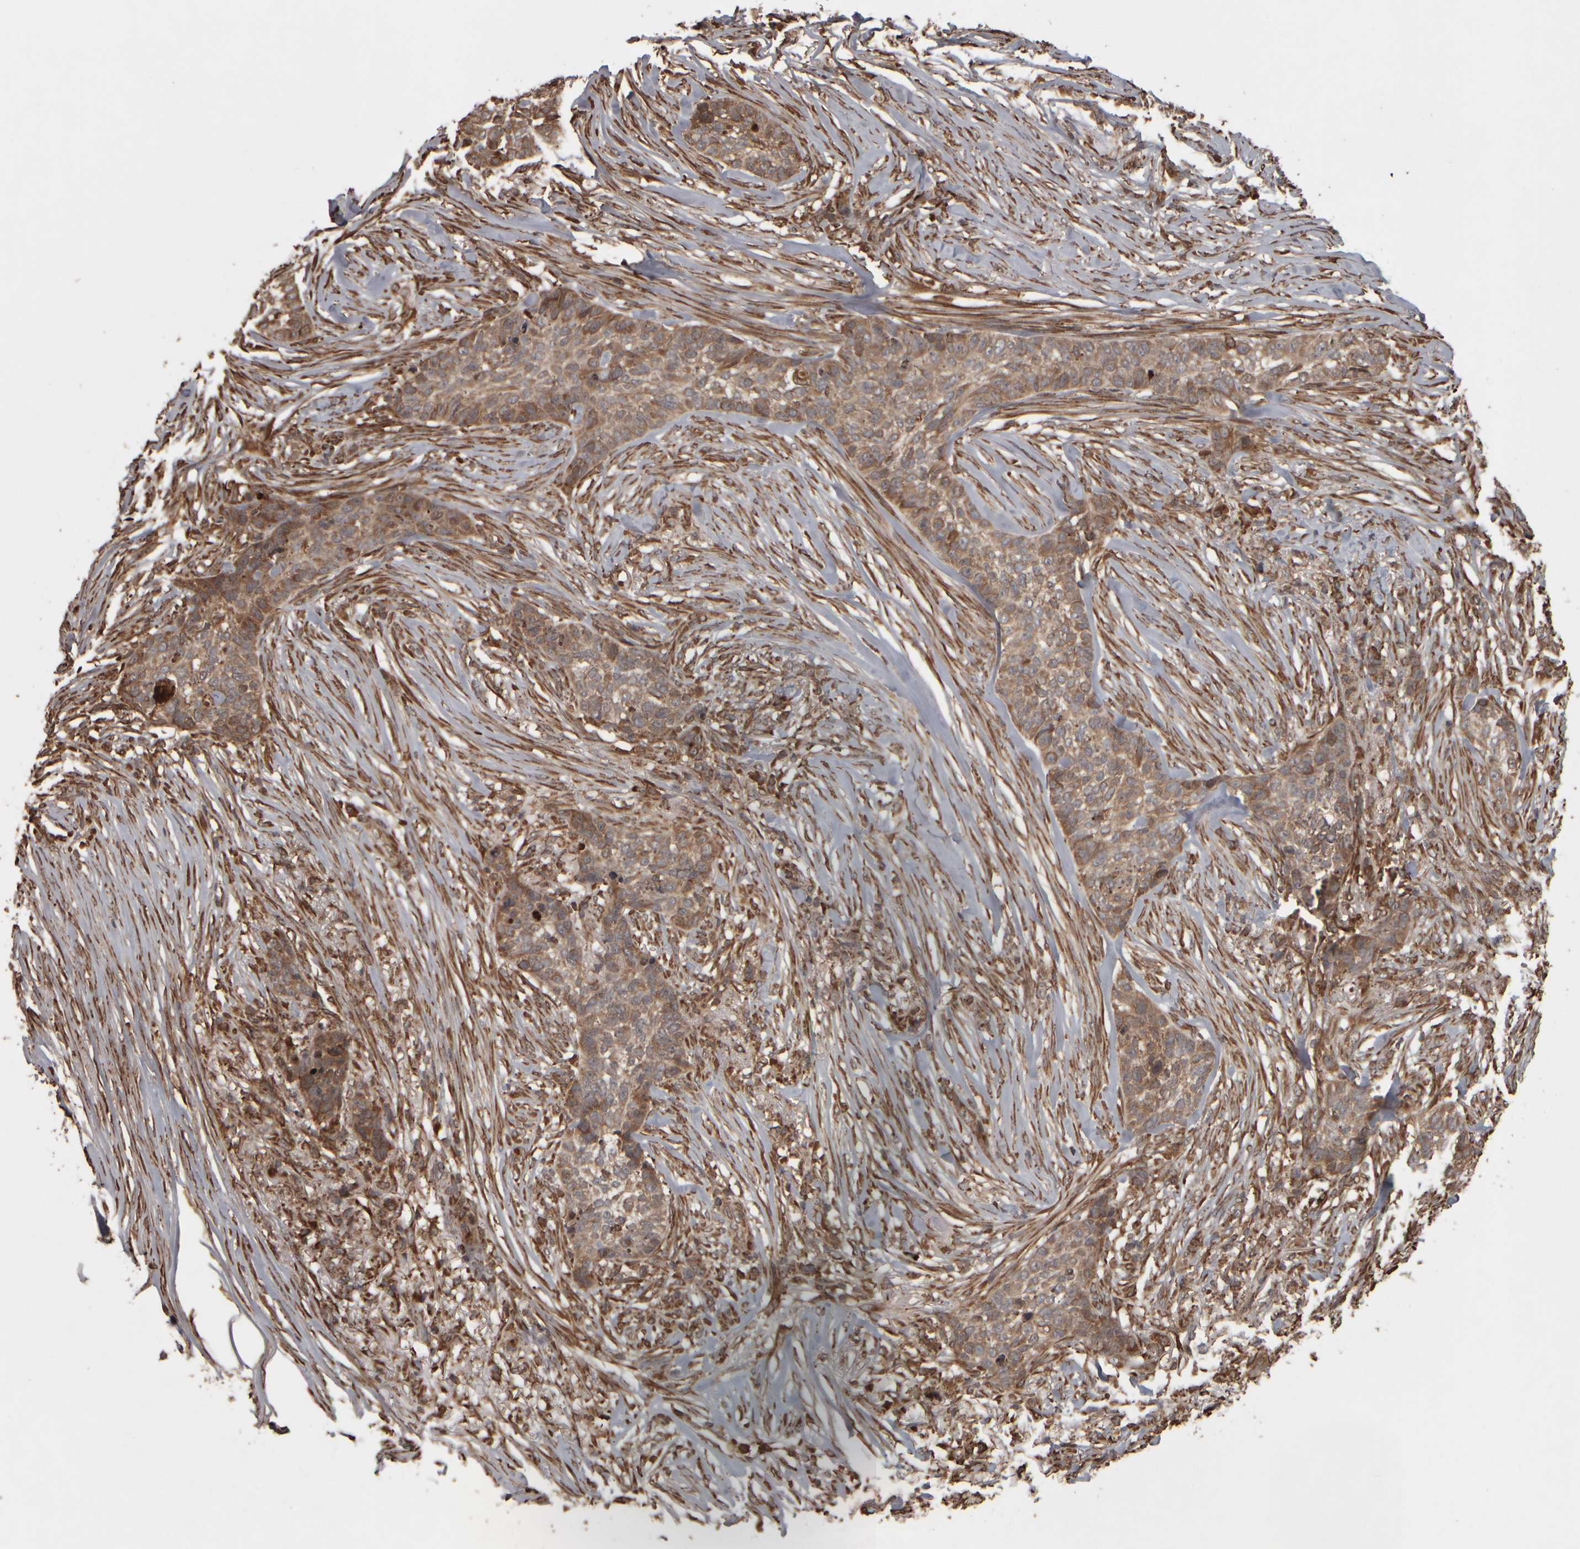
{"staining": {"intensity": "moderate", "quantity": ">75%", "location": "cytoplasmic/membranous"}, "tissue": "skin cancer", "cell_type": "Tumor cells", "image_type": "cancer", "snomed": [{"axis": "morphology", "description": "Basal cell carcinoma"}, {"axis": "topography", "description": "Skin"}], "caption": "Skin cancer tissue displays moderate cytoplasmic/membranous positivity in about >75% of tumor cells", "gene": "AGBL3", "patient": {"sex": "male", "age": 85}}